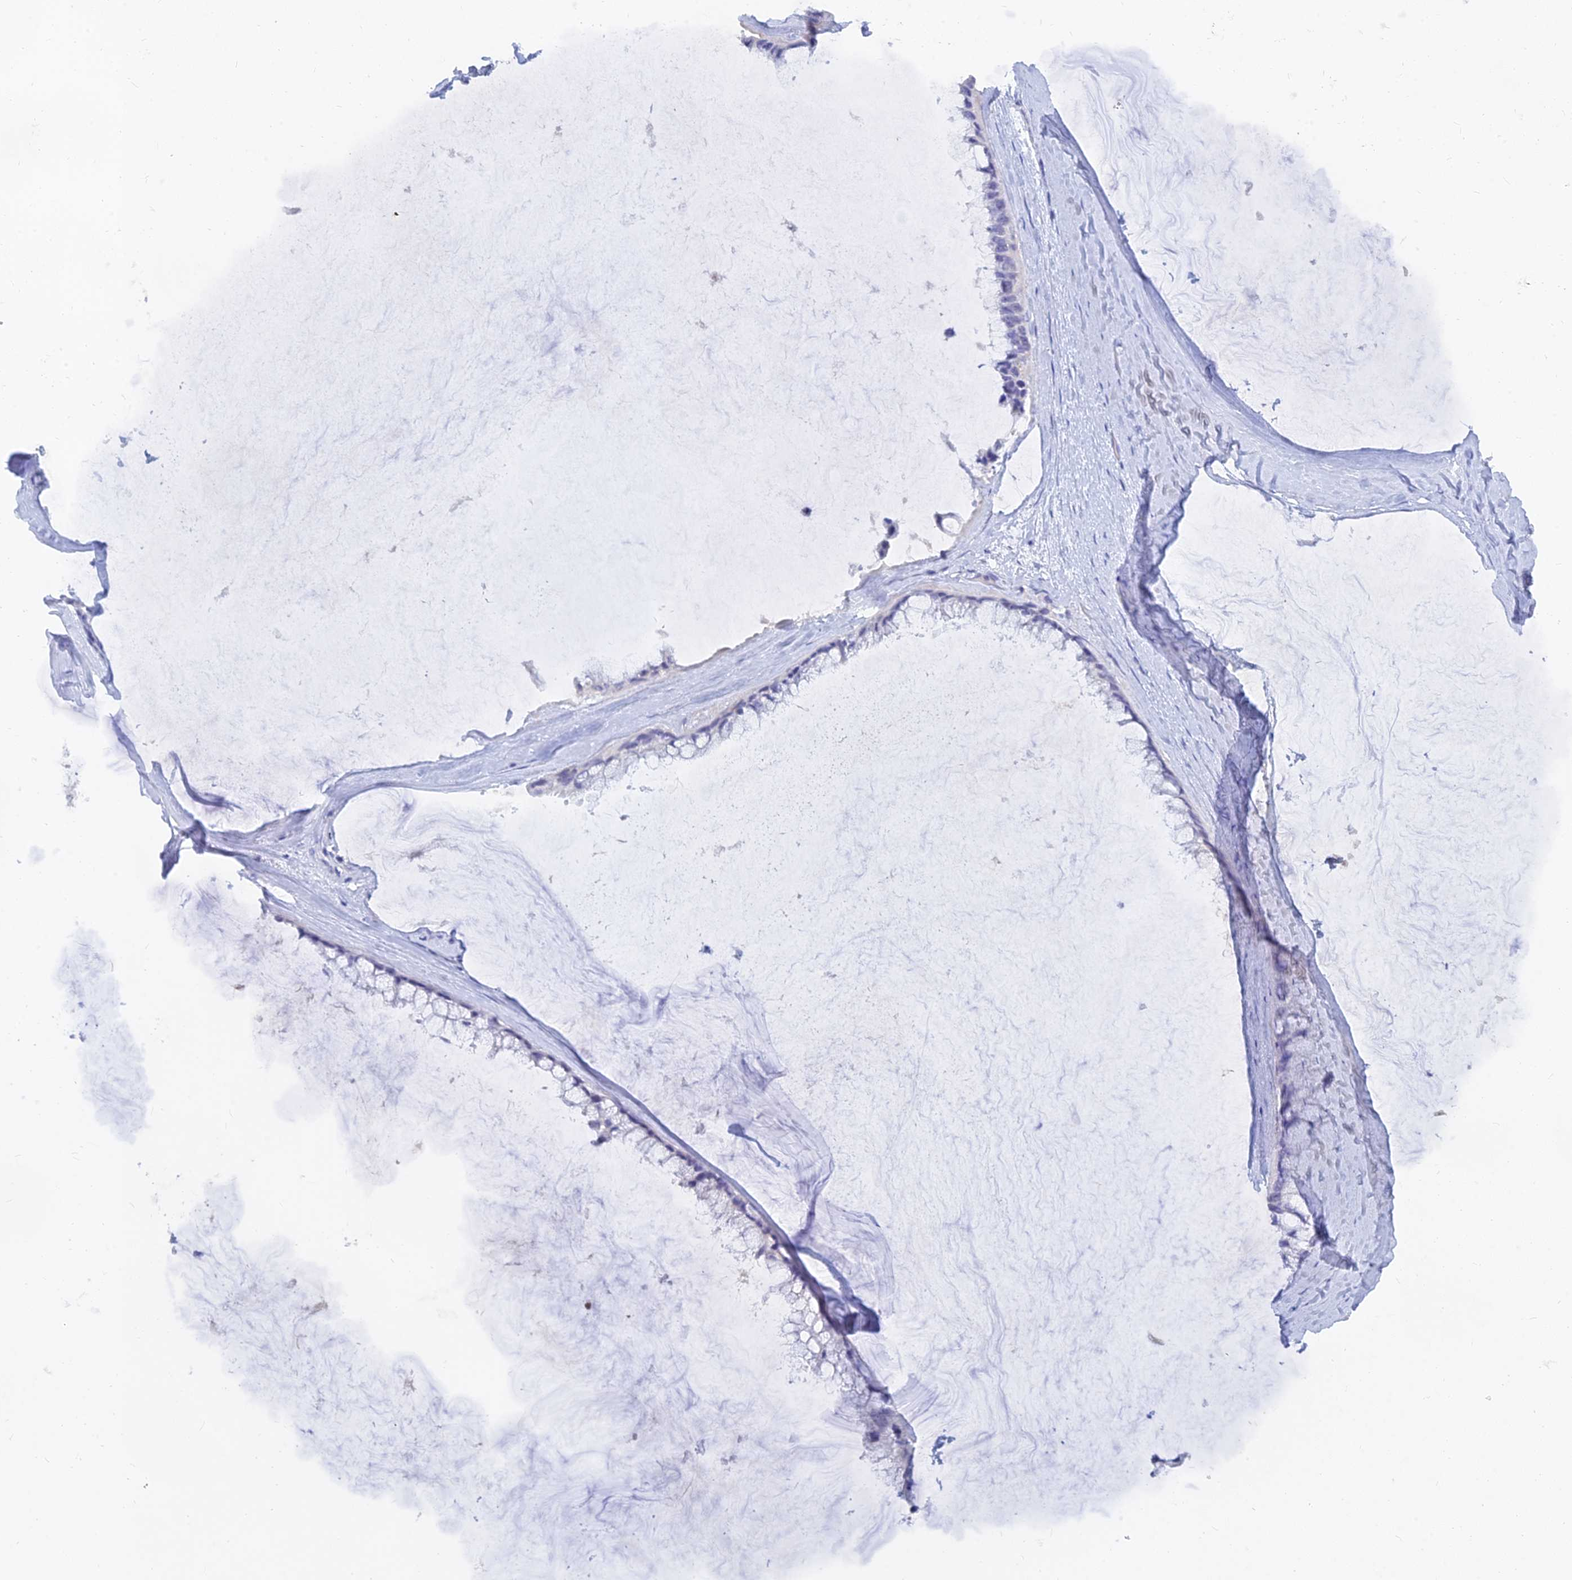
{"staining": {"intensity": "negative", "quantity": "none", "location": "none"}, "tissue": "ovarian cancer", "cell_type": "Tumor cells", "image_type": "cancer", "snomed": [{"axis": "morphology", "description": "Cystadenocarcinoma, mucinous, NOS"}, {"axis": "topography", "description": "Ovary"}], "caption": "A photomicrograph of ovarian cancer (mucinous cystadenocarcinoma) stained for a protein demonstrates no brown staining in tumor cells.", "gene": "LRIF1", "patient": {"sex": "female", "age": 39}}